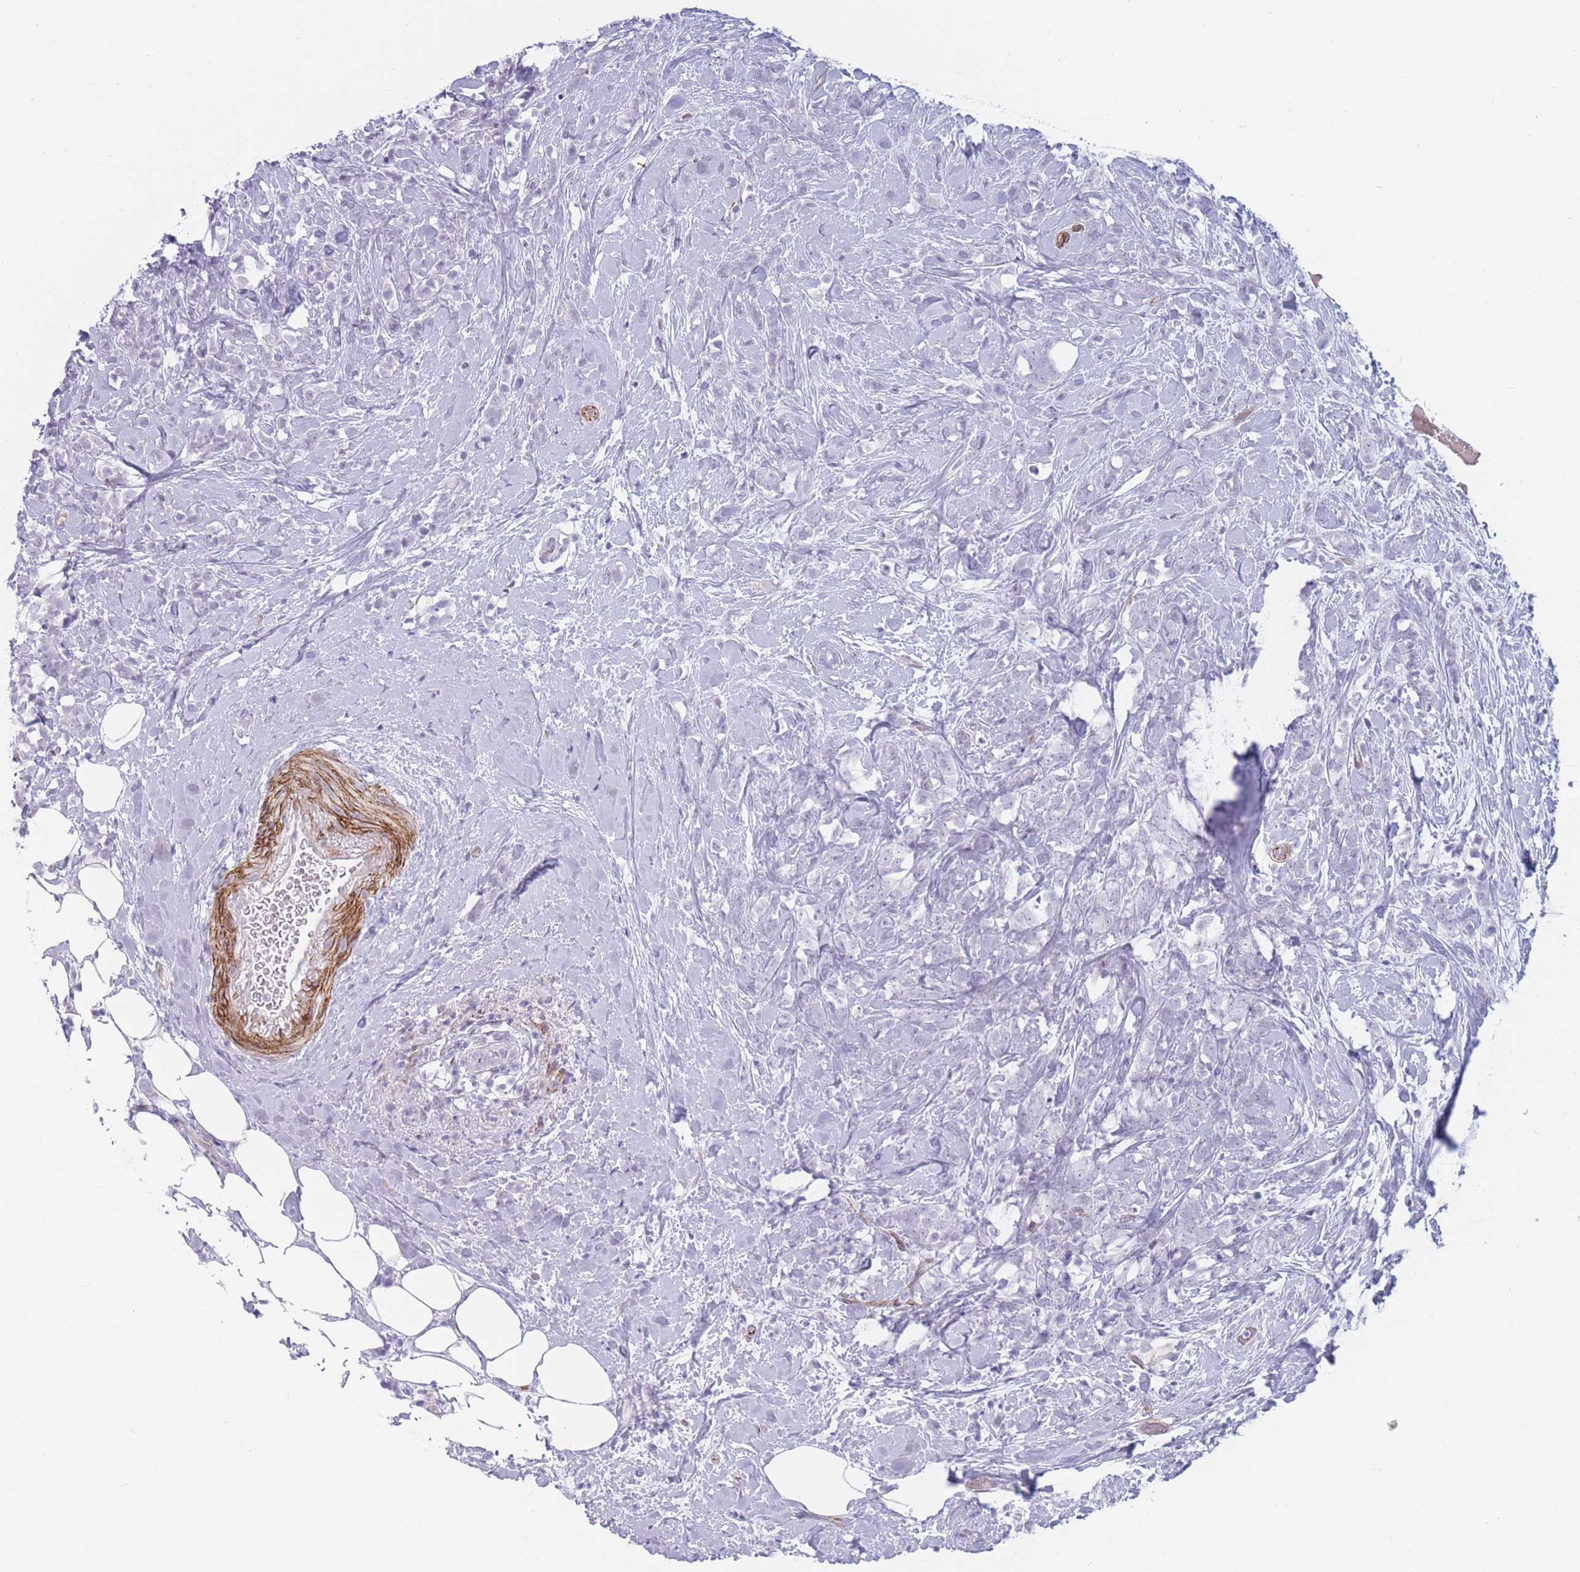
{"staining": {"intensity": "negative", "quantity": "none", "location": "none"}, "tissue": "breast cancer", "cell_type": "Tumor cells", "image_type": "cancer", "snomed": [{"axis": "morphology", "description": "Lobular carcinoma"}, {"axis": "topography", "description": "Breast"}], "caption": "This is an IHC histopathology image of breast cancer (lobular carcinoma). There is no positivity in tumor cells.", "gene": "IFNA6", "patient": {"sex": "female", "age": 58}}